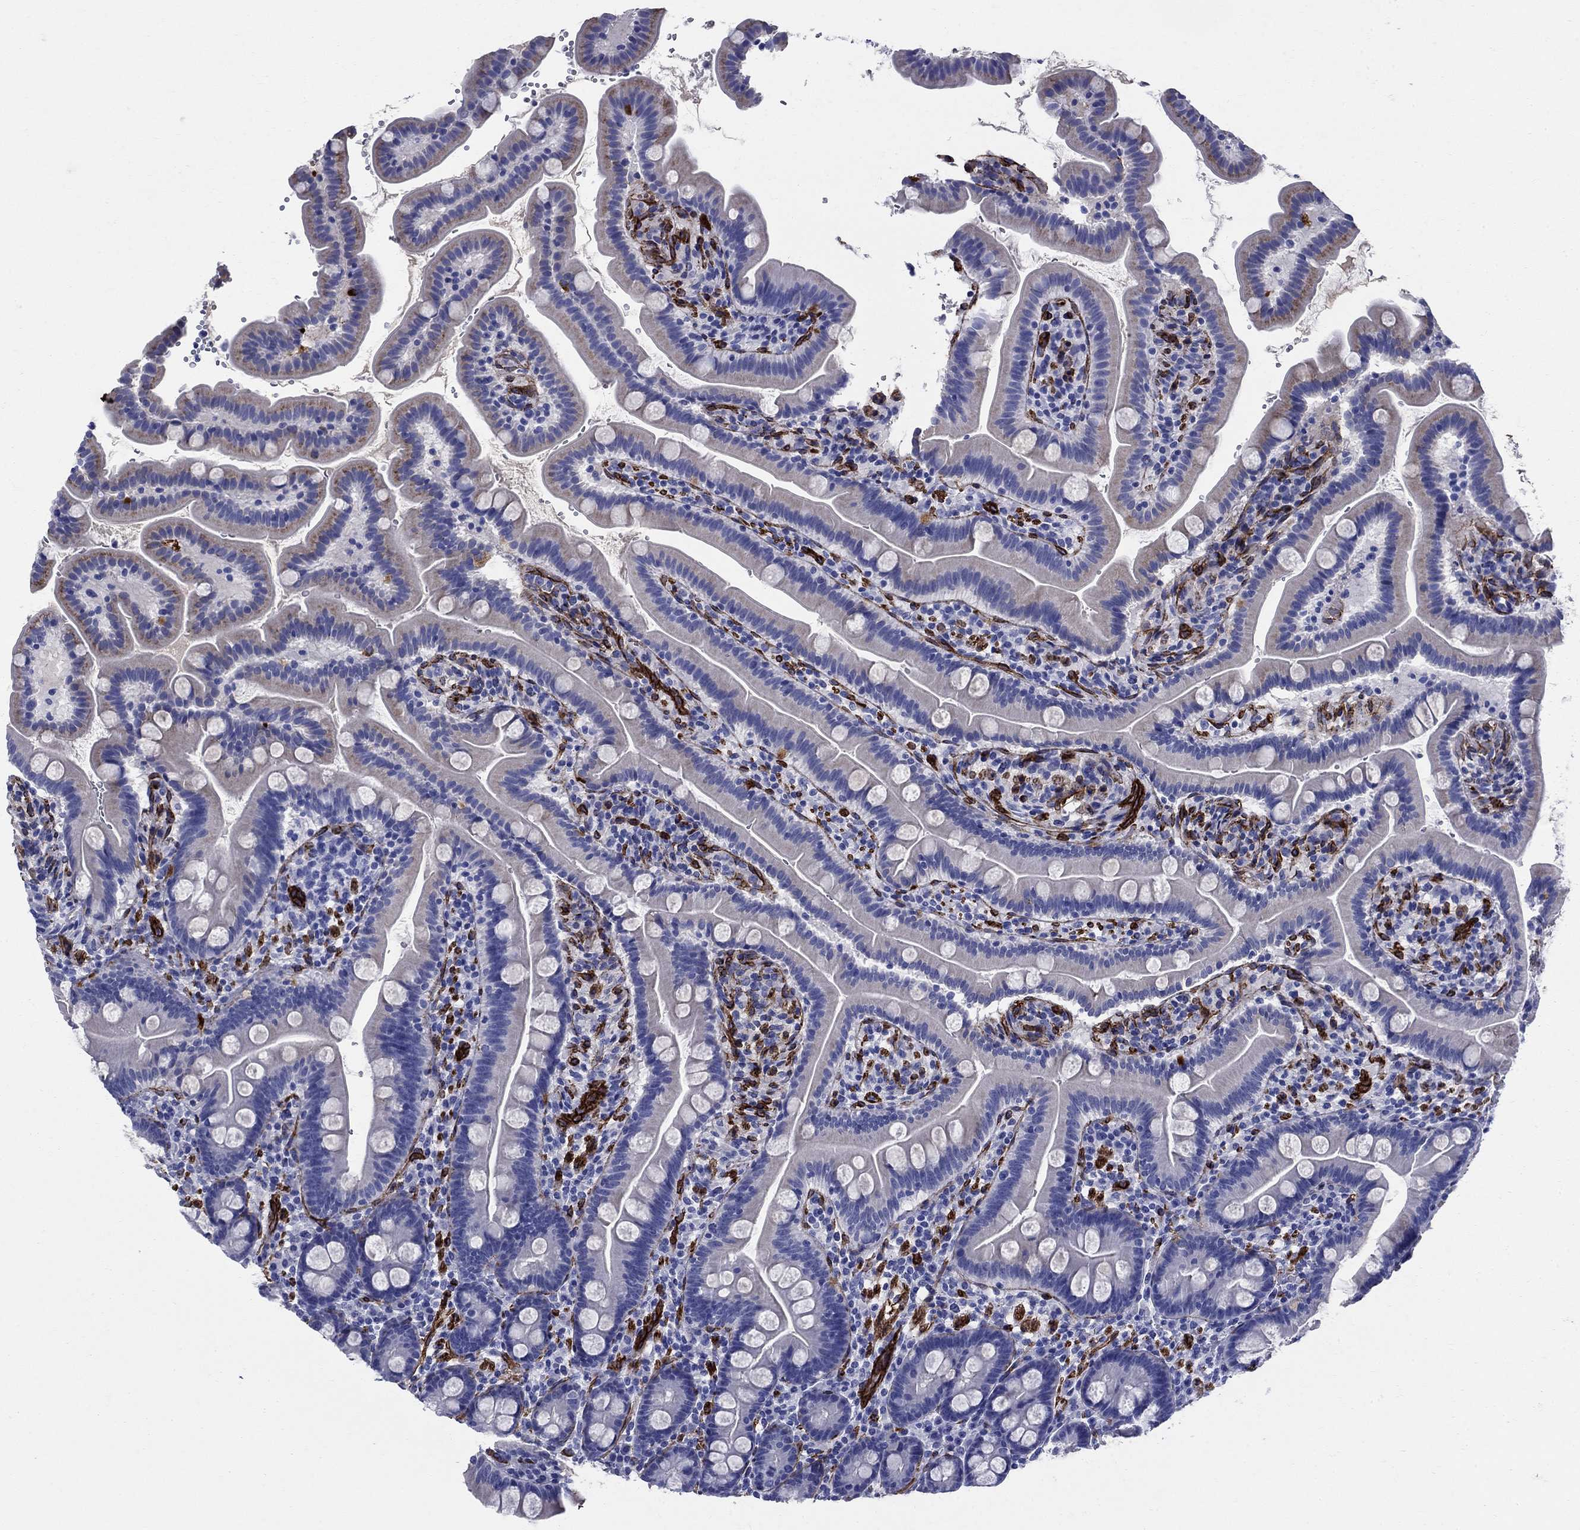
{"staining": {"intensity": "negative", "quantity": "none", "location": "none"}, "tissue": "small intestine", "cell_type": "Glandular cells", "image_type": "normal", "snomed": [{"axis": "morphology", "description": "Normal tissue, NOS"}, {"axis": "topography", "description": "Small intestine"}], "caption": "The photomicrograph displays no staining of glandular cells in normal small intestine.", "gene": "VTN", "patient": {"sex": "female", "age": 44}}